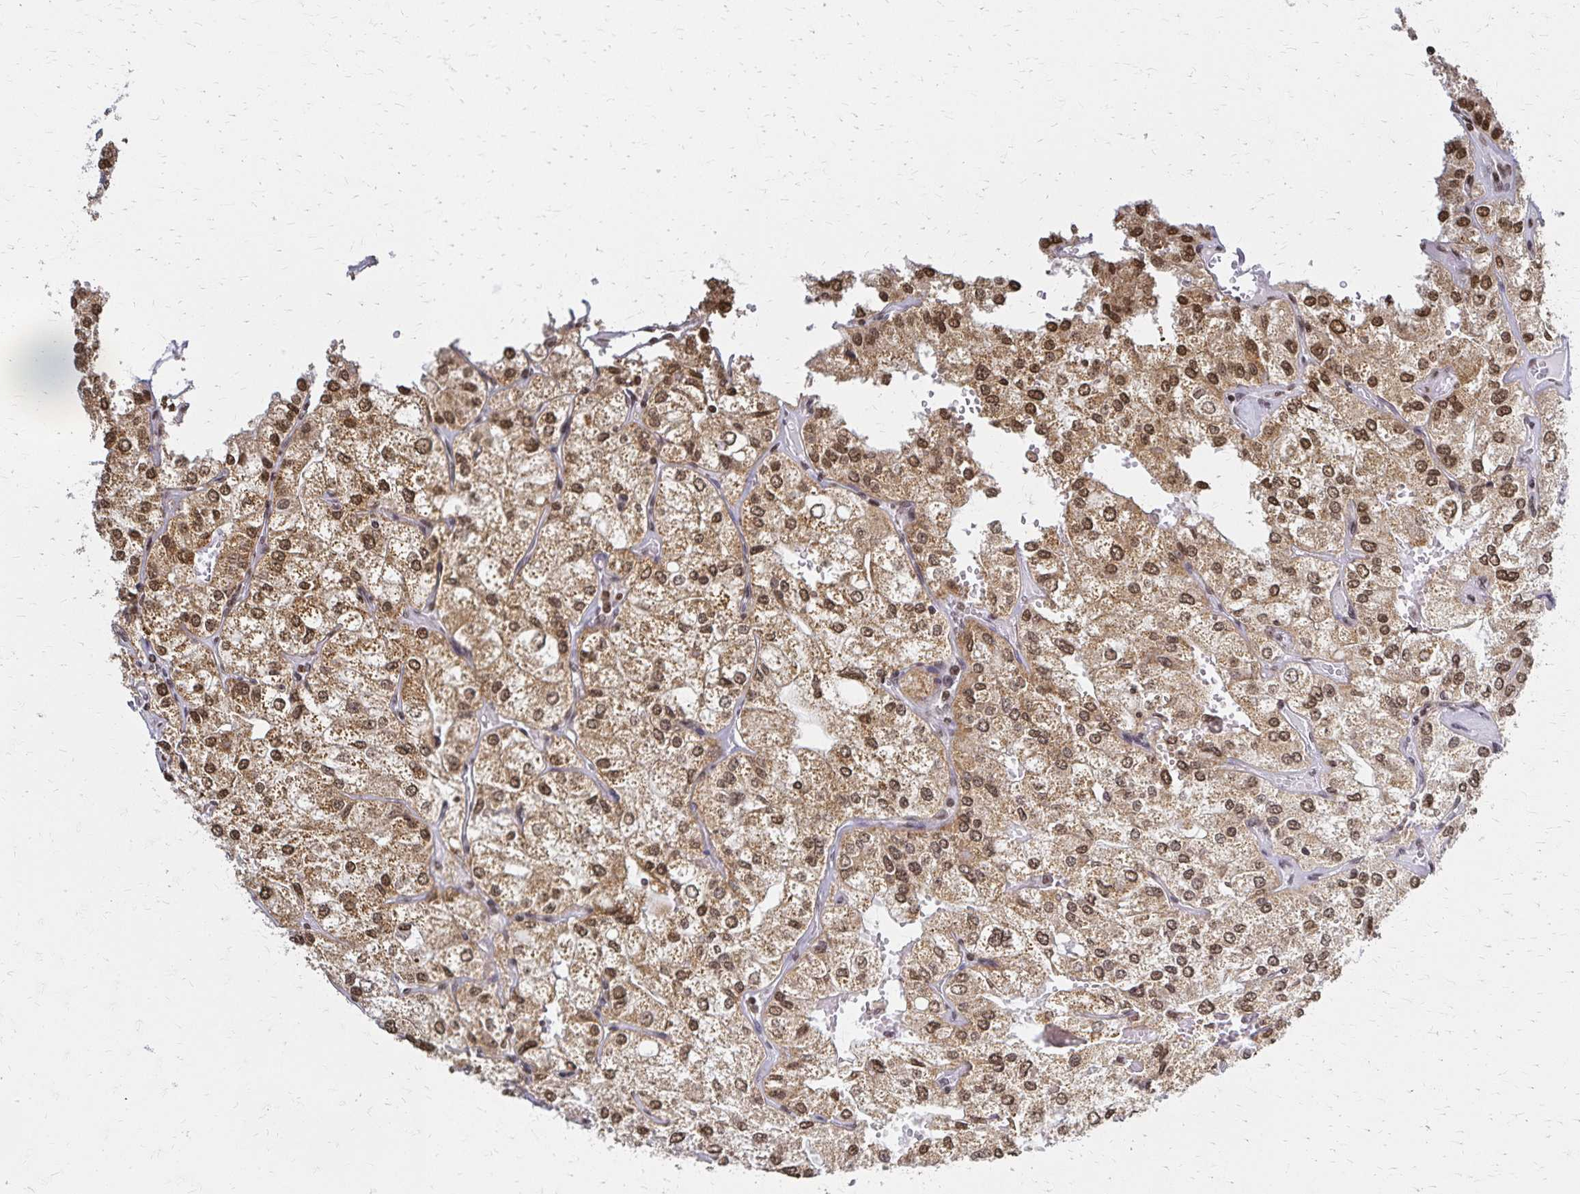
{"staining": {"intensity": "moderate", "quantity": ">75%", "location": "cytoplasmic/membranous,nuclear"}, "tissue": "renal cancer", "cell_type": "Tumor cells", "image_type": "cancer", "snomed": [{"axis": "morphology", "description": "Adenocarcinoma, NOS"}, {"axis": "topography", "description": "Kidney"}], "caption": "This image reveals immunohistochemistry staining of human adenocarcinoma (renal), with medium moderate cytoplasmic/membranous and nuclear expression in approximately >75% of tumor cells.", "gene": "HOXA9", "patient": {"sex": "female", "age": 70}}